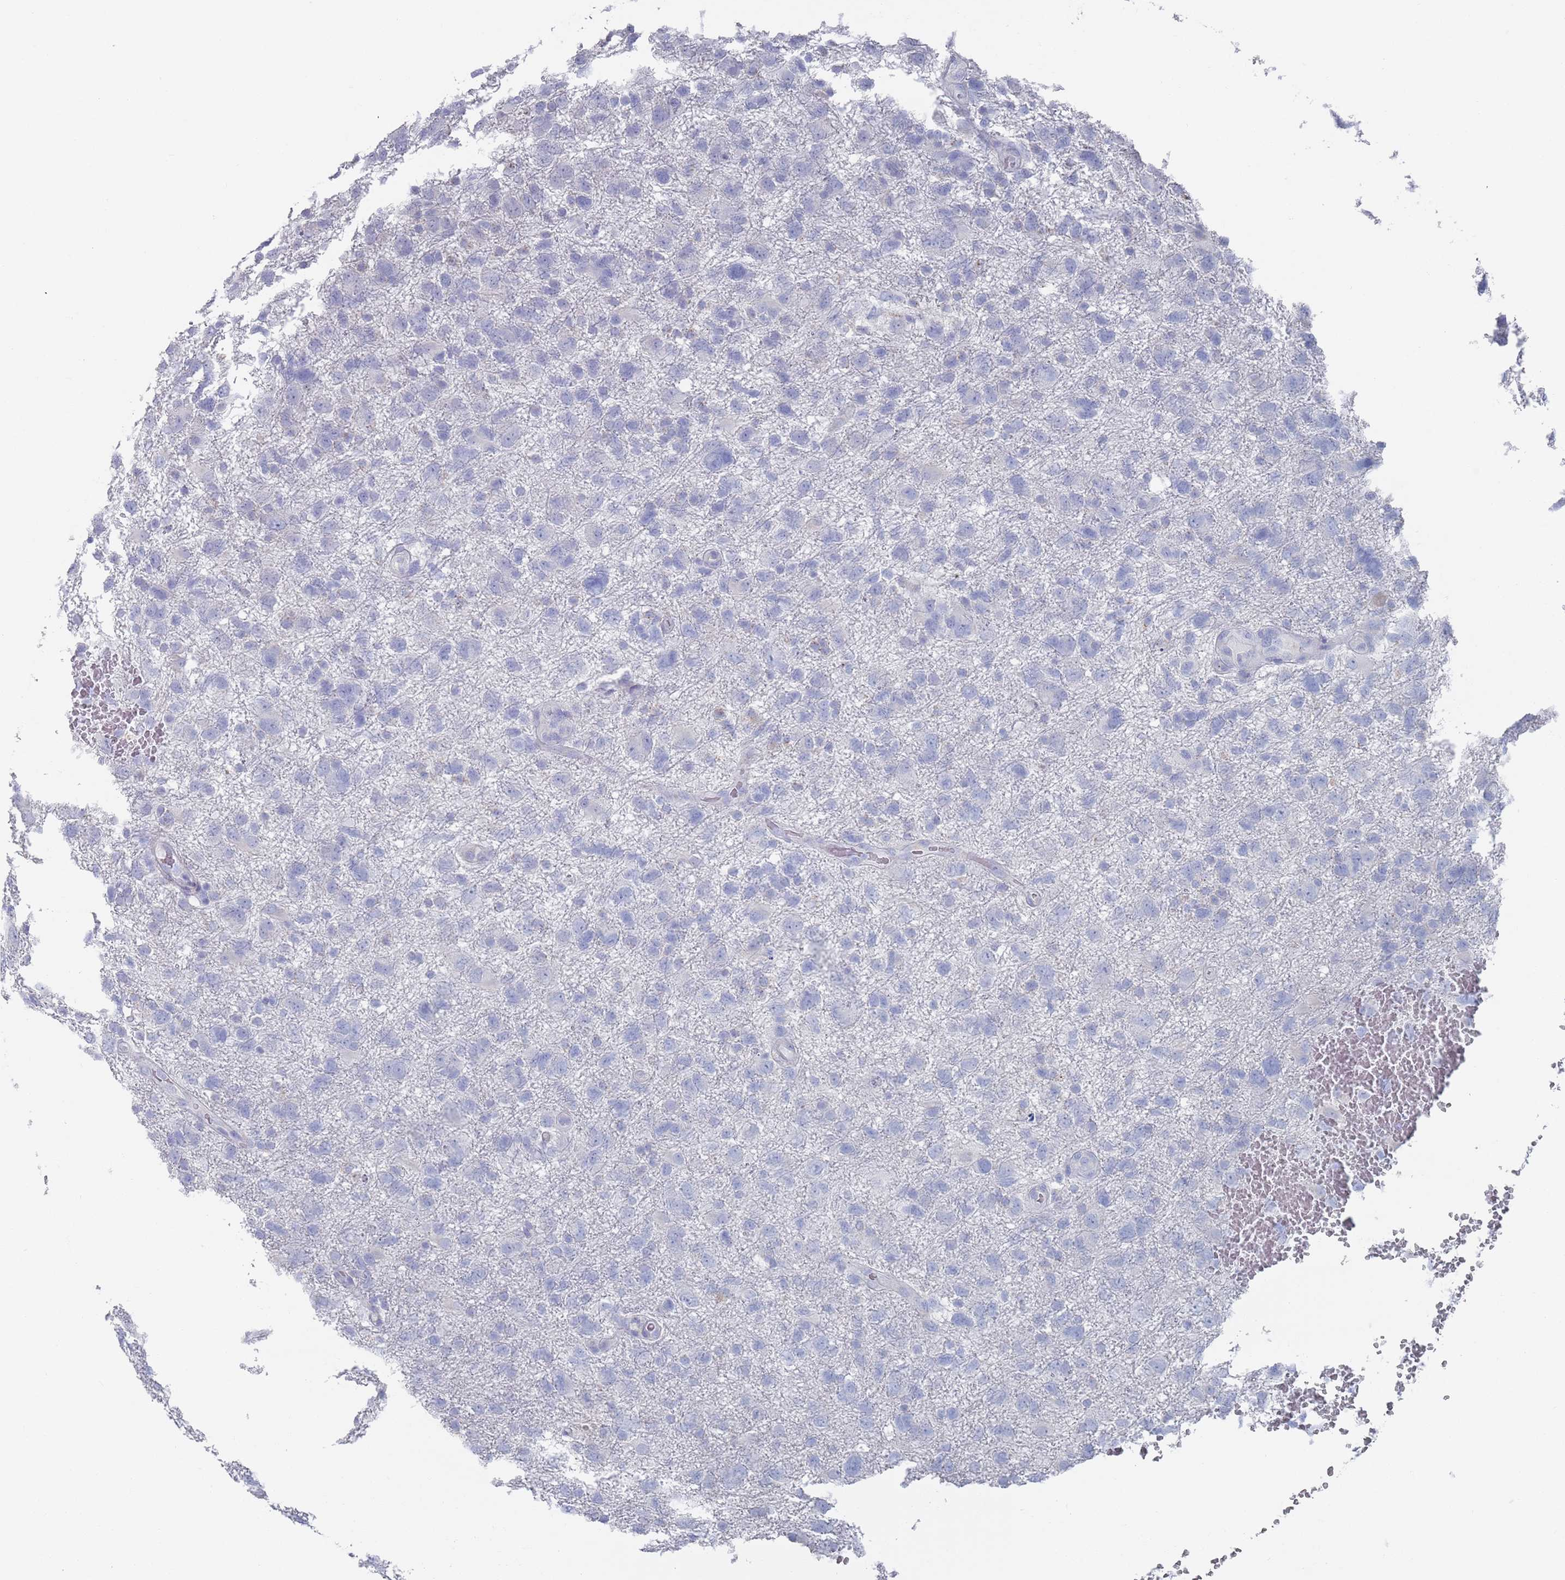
{"staining": {"intensity": "negative", "quantity": "none", "location": "none"}, "tissue": "glioma", "cell_type": "Tumor cells", "image_type": "cancer", "snomed": [{"axis": "morphology", "description": "Glioma, malignant, High grade"}, {"axis": "topography", "description": "Brain"}], "caption": "The histopathology image shows no staining of tumor cells in glioma.", "gene": "MAT1A", "patient": {"sex": "male", "age": 61}}